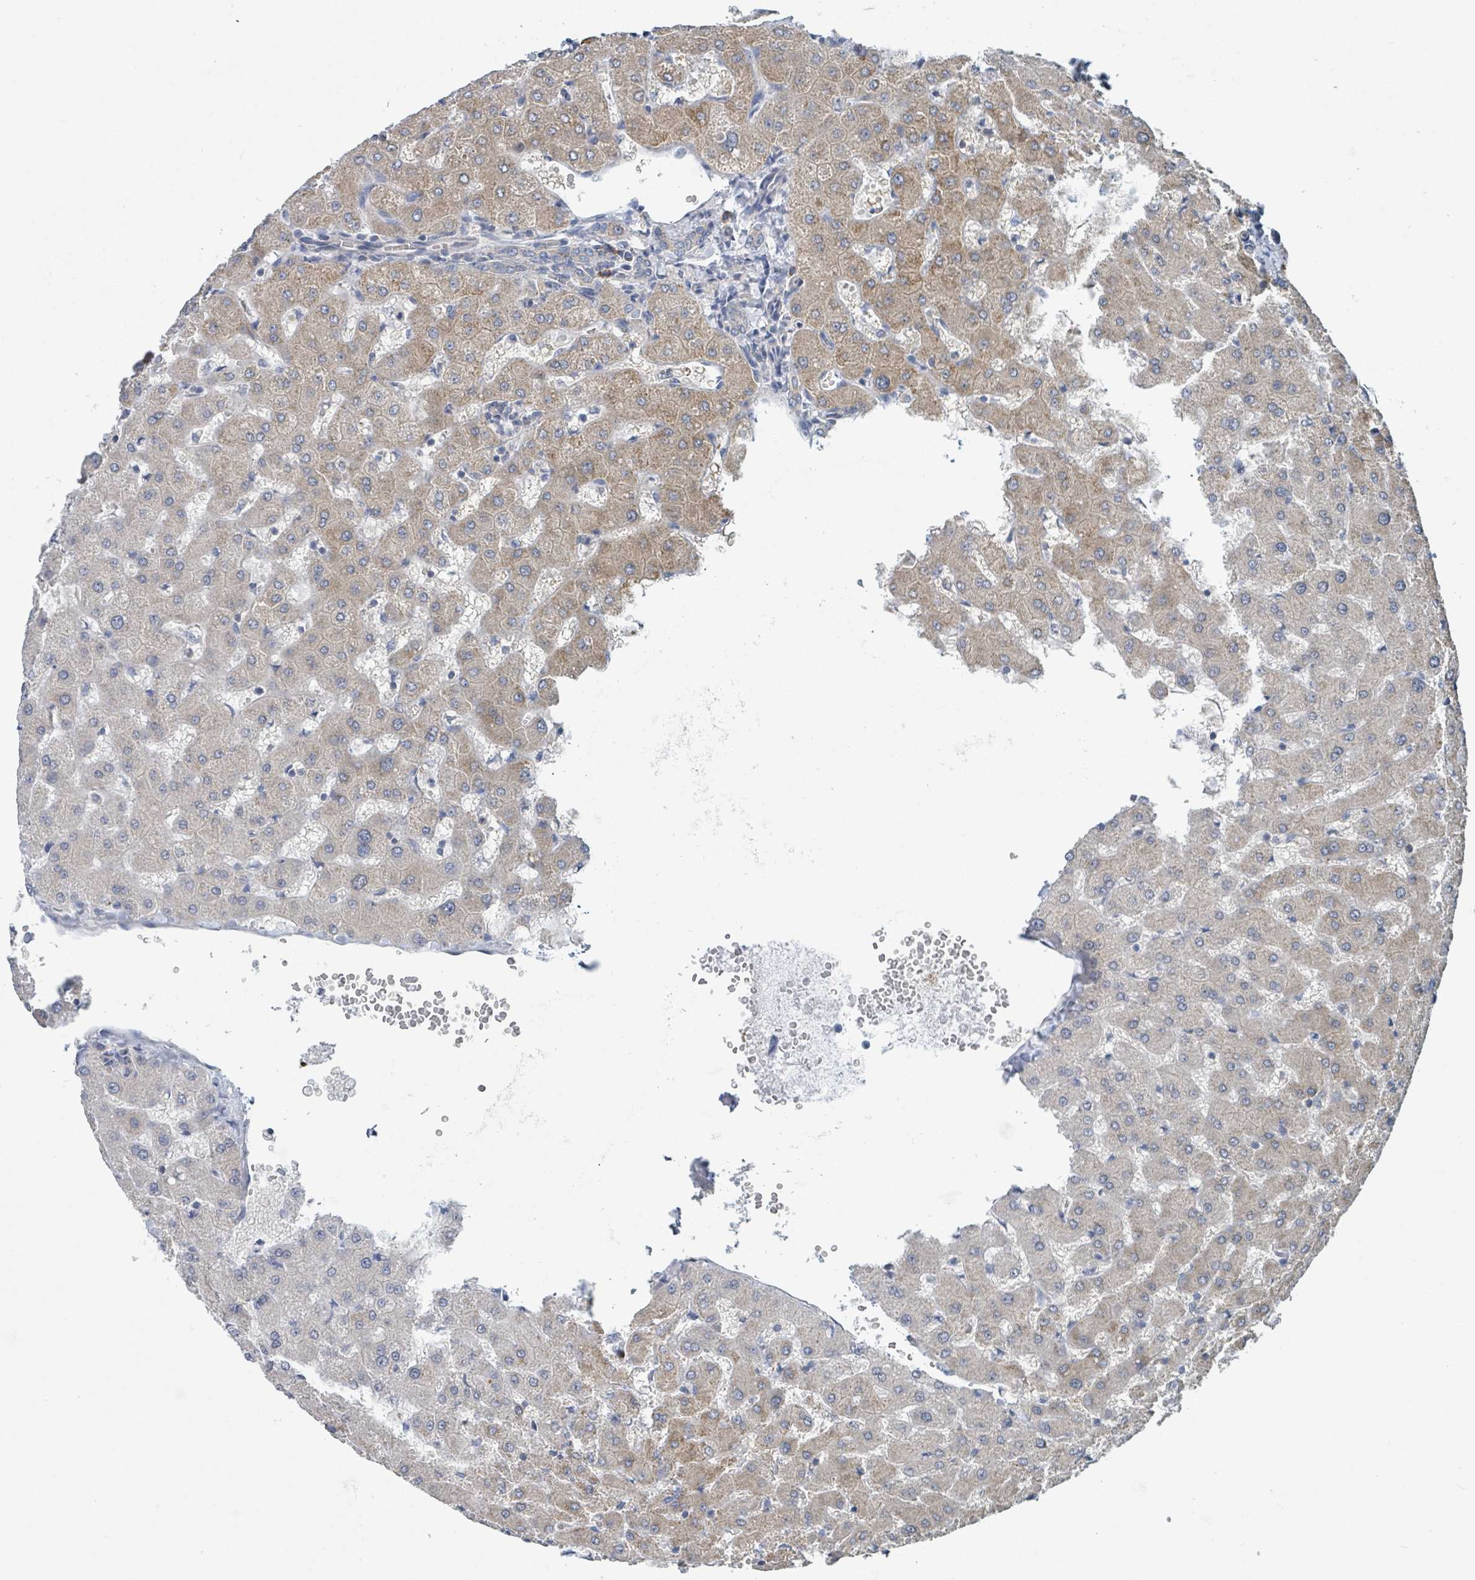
{"staining": {"intensity": "negative", "quantity": "none", "location": "none"}, "tissue": "liver", "cell_type": "Cholangiocytes", "image_type": "normal", "snomed": [{"axis": "morphology", "description": "Normal tissue, NOS"}, {"axis": "topography", "description": "Liver"}], "caption": "This is a micrograph of immunohistochemistry (IHC) staining of benign liver, which shows no expression in cholangiocytes. Brightfield microscopy of immunohistochemistry stained with DAB (brown) and hematoxylin (blue), captured at high magnification.", "gene": "ANKRD55", "patient": {"sex": "female", "age": 63}}